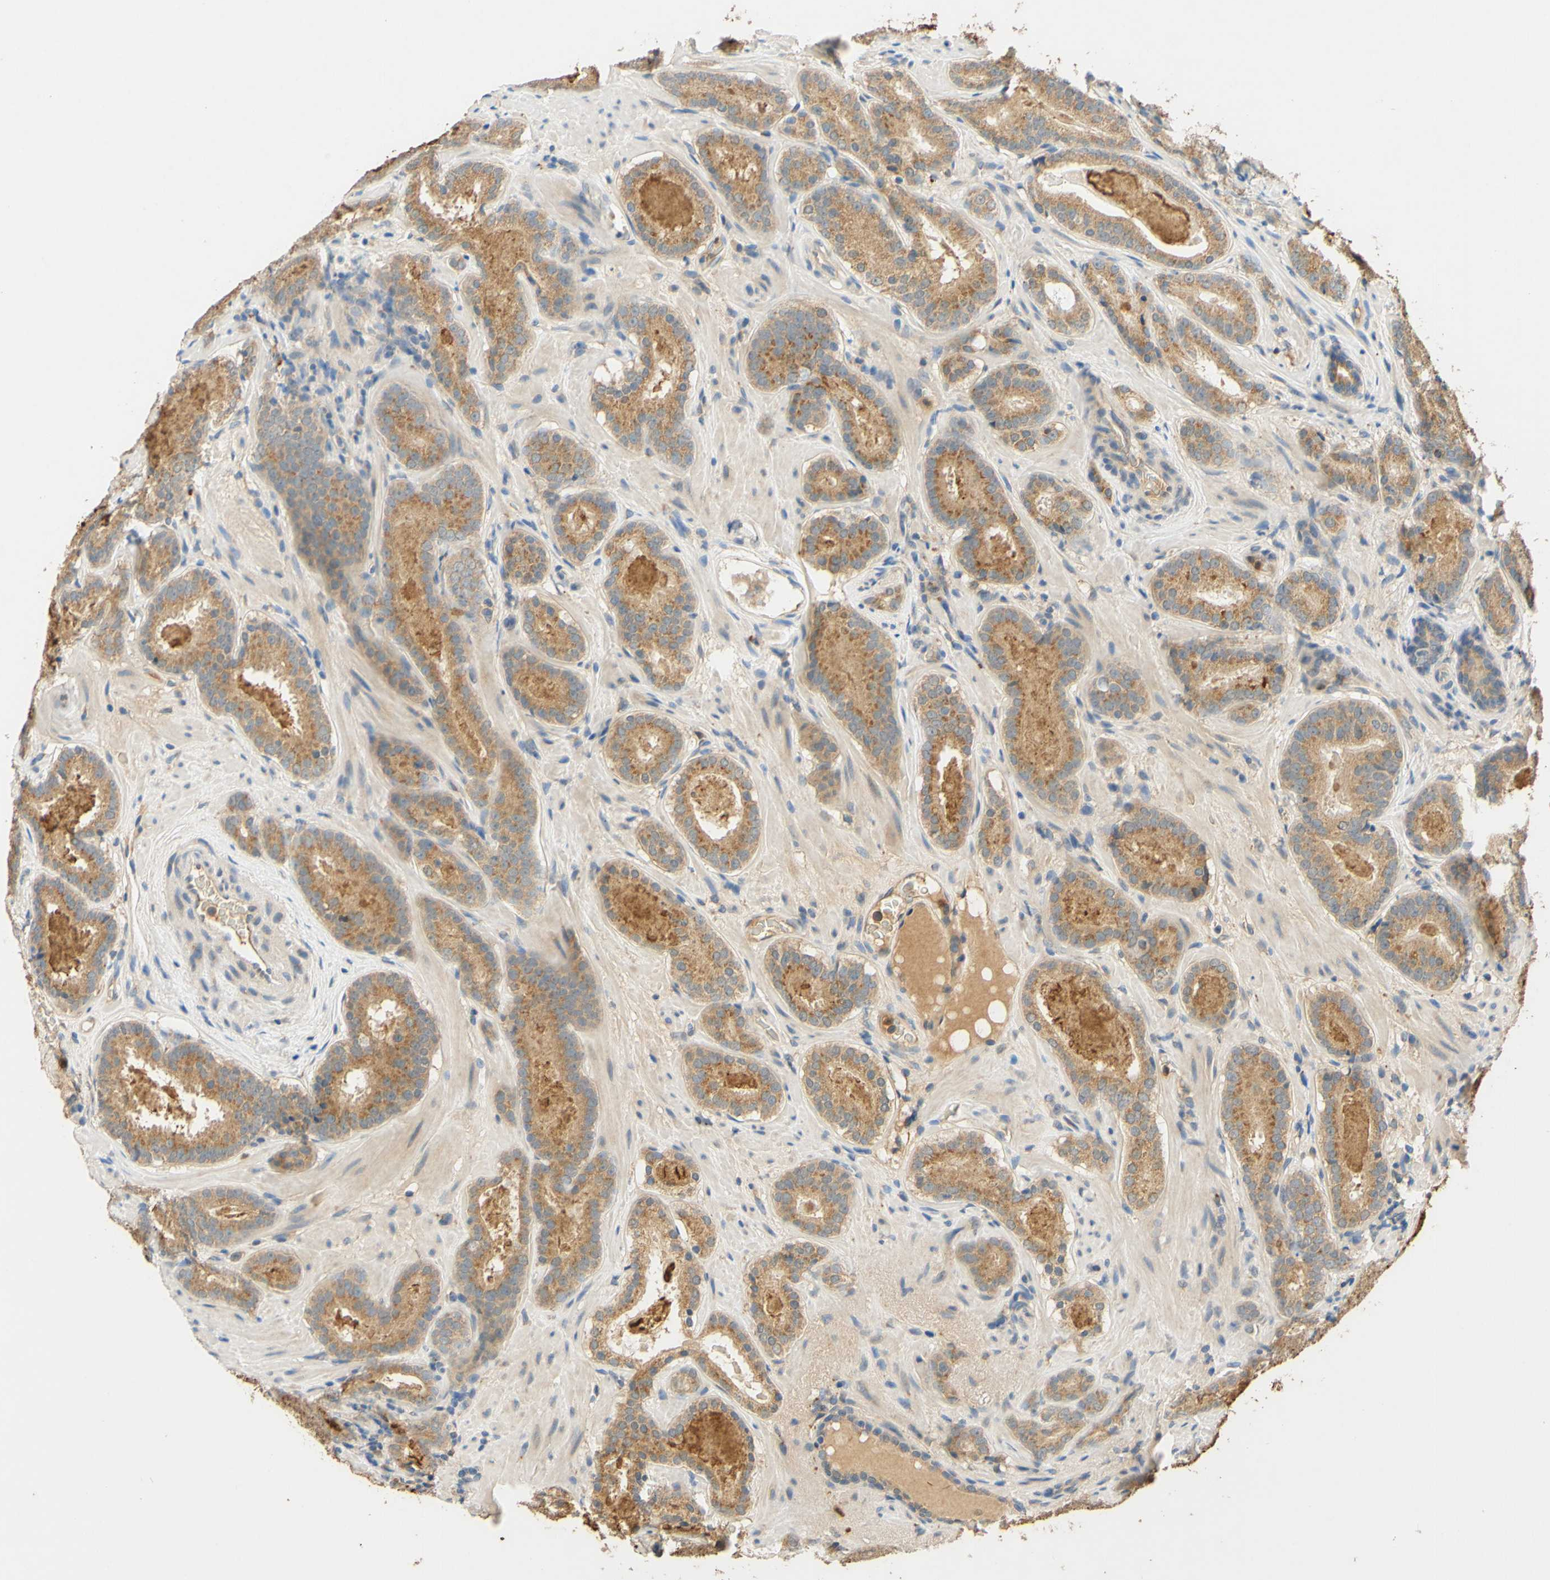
{"staining": {"intensity": "moderate", "quantity": ">75%", "location": "cytoplasmic/membranous"}, "tissue": "prostate cancer", "cell_type": "Tumor cells", "image_type": "cancer", "snomed": [{"axis": "morphology", "description": "Adenocarcinoma, Low grade"}, {"axis": "topography", "description": "Prostate"}], "caption": "Prostate adenocarcinoma (low-grade) was stained to show a protein in brown. There is medium levels of moderate cytoplasmic/membranous positivity in approximately >75% of tumor cells. Immunohistochemistry (ihc) stains the protein in brown and the nuclei are stained blue.", "gene": "ENTREP2", "patient": {"sex": "male", "age": 69}}